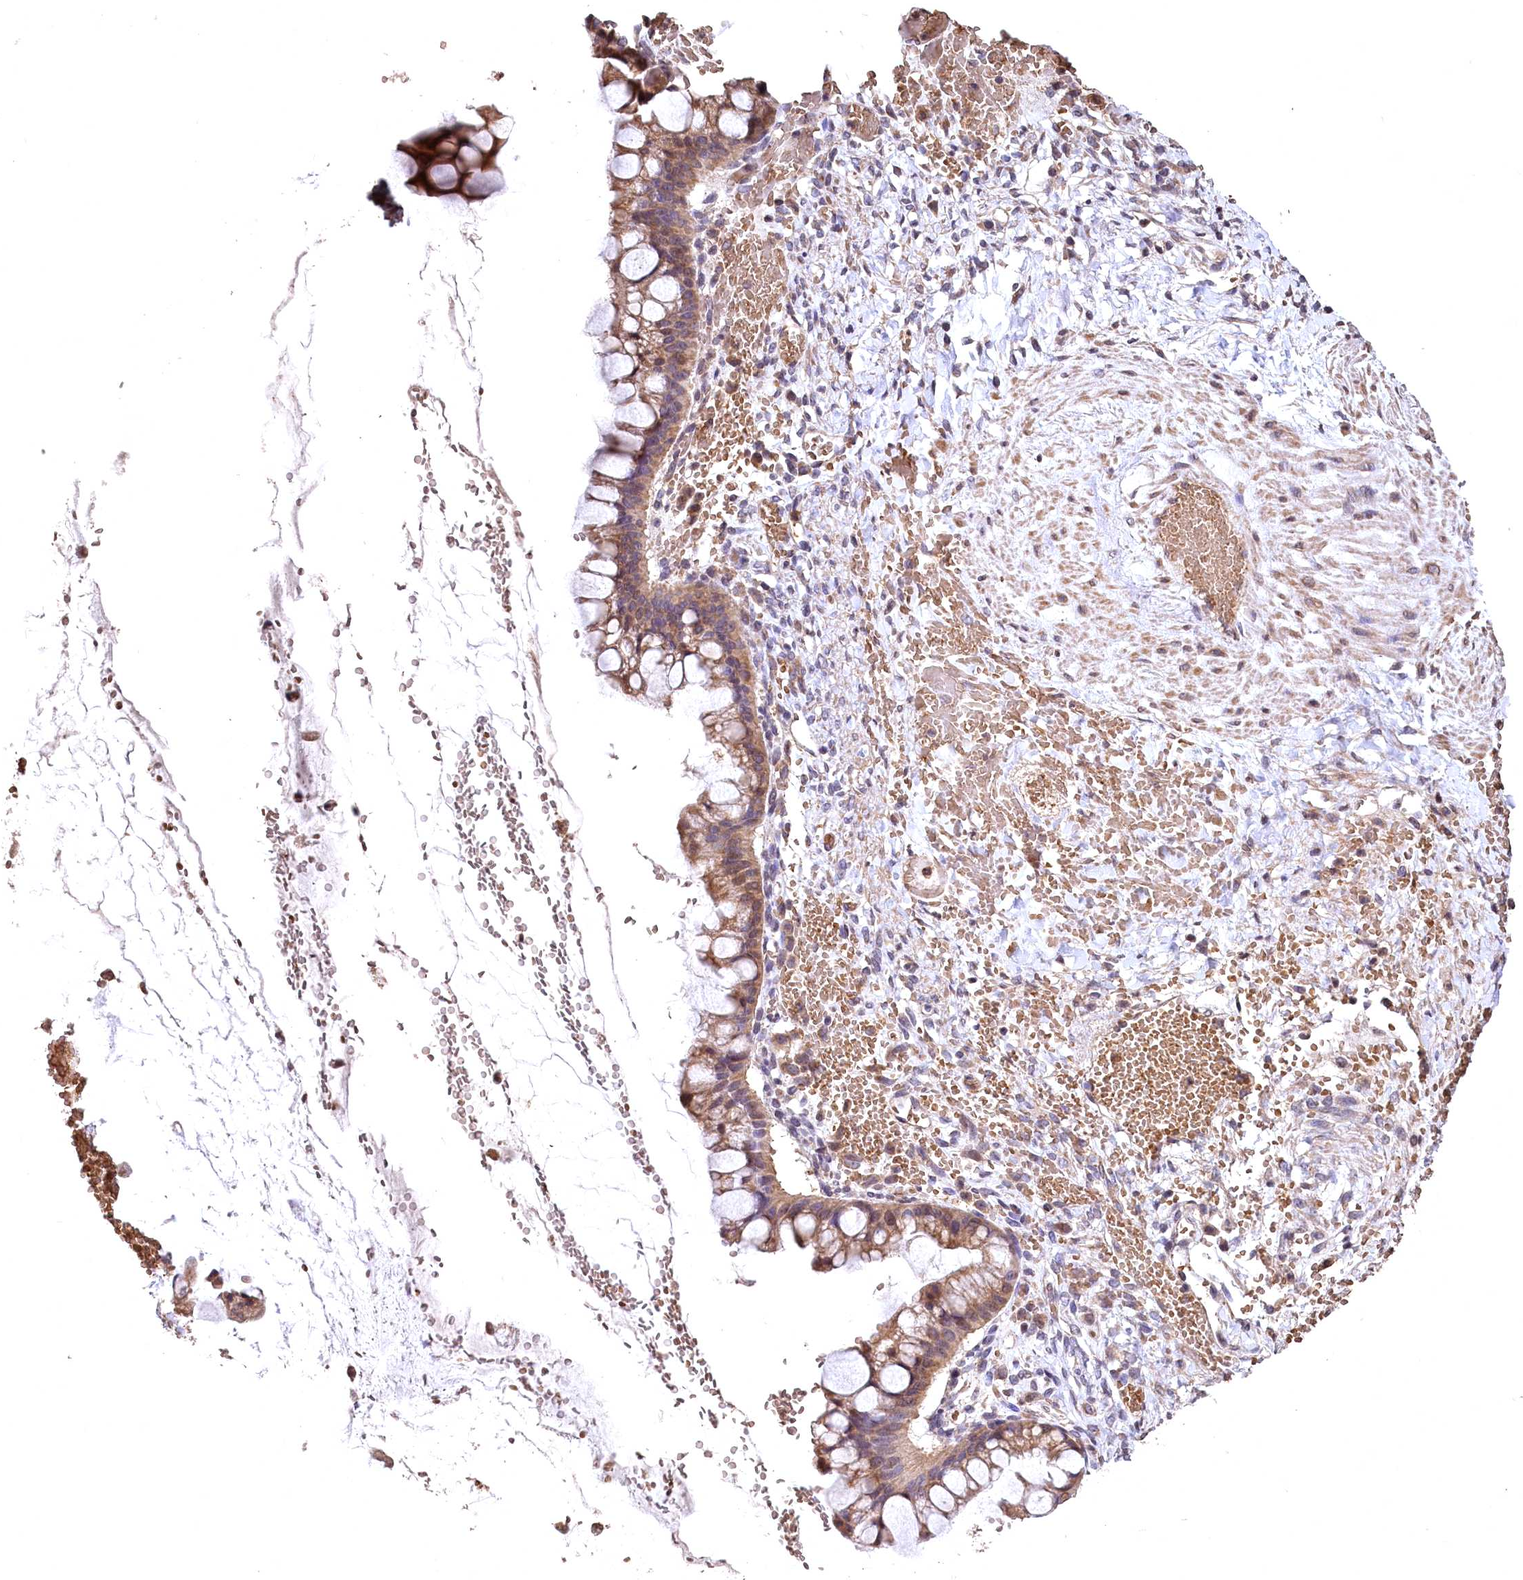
{"staining": {"intensity": "moderate", "quantity": ">75%", "location": "cytoplasmic/membranous"}, "tissue": "ovarian cancer", "cell_type": "Tumor cells", "image_type": "cancer", "snomed": [{"axis": "morphology", "description": "Cystadenocarcinoma, mucinous, NOS"}, {"axis": "topography", "description": "Ovary"}], "caption": "DAB immunohistochemical staining of ovarian cancer (mucinous cystadenocarcinoma) exhibits moderate cytoplasmic/membranous protein expression in about >75% of tumor cells.", "gene": "SPTA1", "patient": {"sex": "female", "age": 73}}